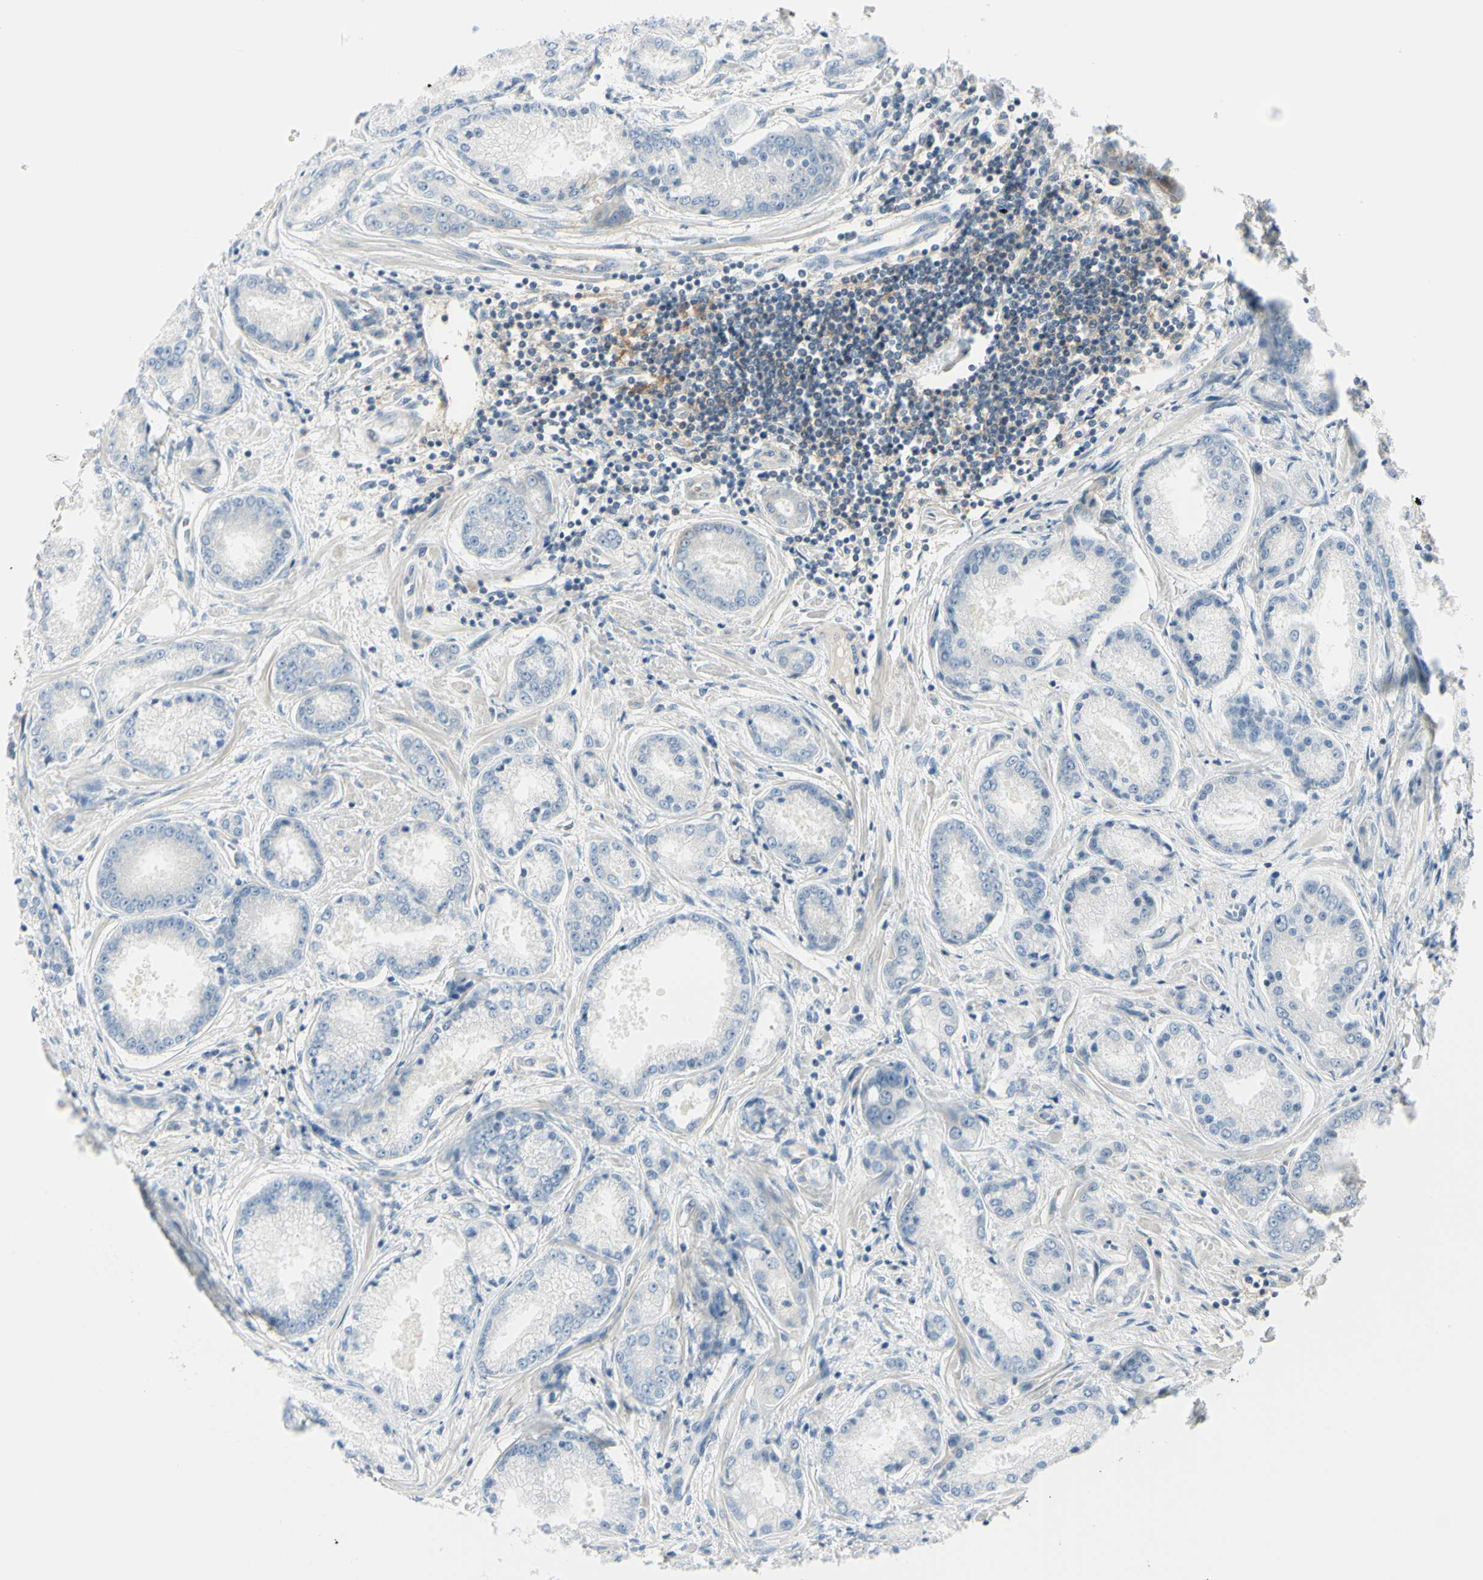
{"staining": {"intensity": "negative", "quantity": "none", "location": "none"}, "tissue": "prostate cancer", "cell_type": "Tumor cells", "image_type": "cancer", "snomed": [{"axis": "morphology", "description": "Adenocarcinoma, High grade"}, {"axis": "topography", "description": "Prostate"}], "caption": "This is a photomicrograph of IHC staining of prostate adenocarcinoma (high-grade), which shows no expression in tumor cells.", "gene": "ASB9", "patient": {"sex": "male", "age": 59}}